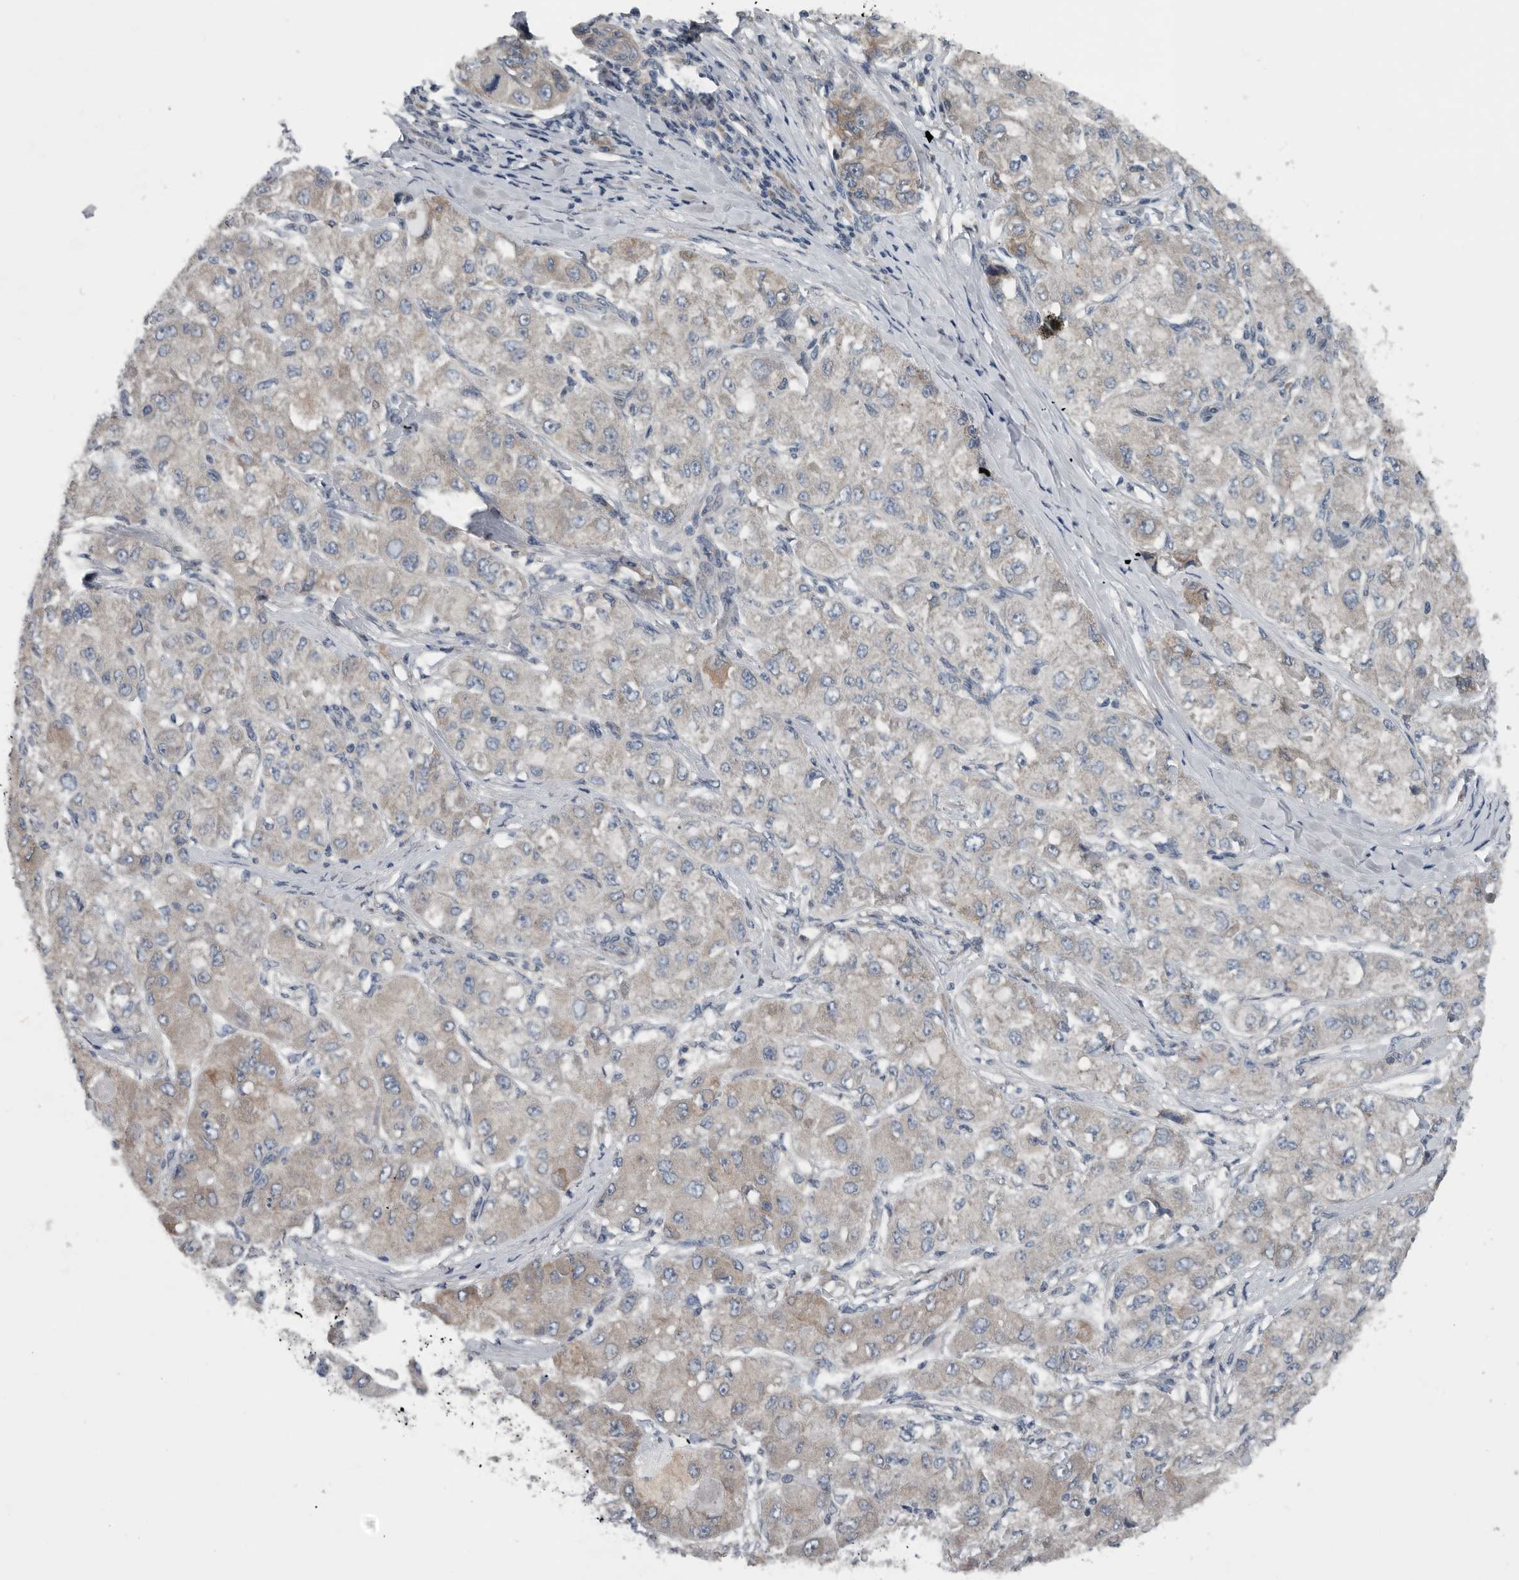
{"staining": {"intensity": "weak", "quantity": "<25%", "location": "cytoplasmic/membranous"}, "tissue": "liver cancer", "cell_type": "Tumor cells", "image_type": "cancer", "snomed": [{"axis": "morphology", "description": "Carcinoma, Hepatocellular, NOS"}, {"axis": "topography", "description": "Liver"}], "caption": "DAB immunohistochemical staining of hepatocellular carcinoma (liver) exhibits no significant expression in tumor cells. The staining was performed using DAB (3,3'-diaminobenzidine) to visualize the protein expression in brown, while the nuclei were stained in blue with hematoxylin (Magnification: 20x).", "gene": "TMEM199", "patient": {"sex": "male", "age": 80}}